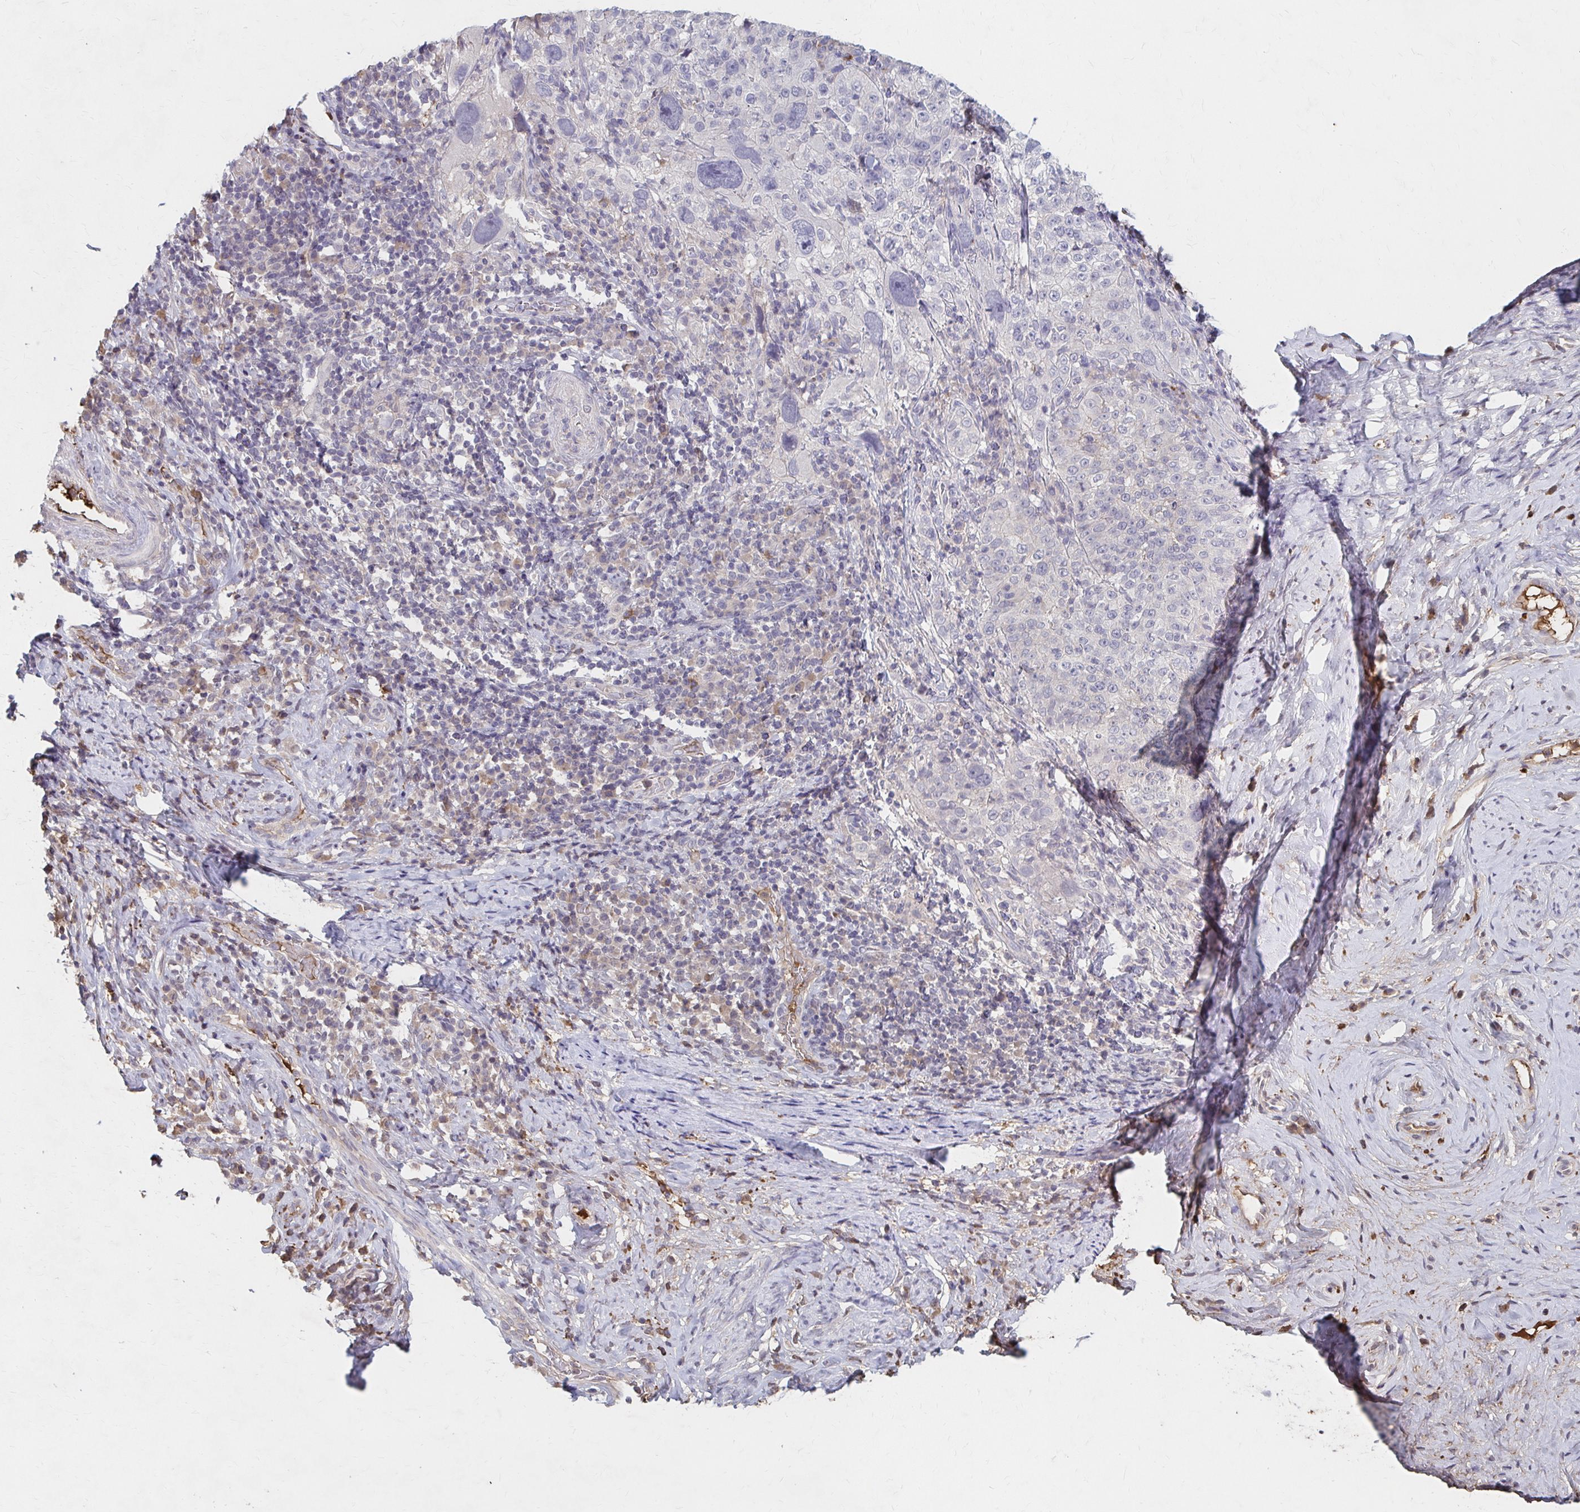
{"staining": {"intensity": "negative", "quantity": "none", "location": "none"}, "tissue": "cervical cancer", "cell_type": "Tumor cells", "image_type": "cancer", "snomed": [{"axis": "morphology", "description": "Squamous cell carcinoma, NOS"}, {"axis": "topography", "description": "Cervix"}], "caption": "An immunohistochemistry histopathology image of squamous cell carcinoma (cervical) is shown. There is no staining in tumor cells of squamous cell carcinoma (cervical).", "gene": "HMGCS2", "patient": {"sex": "female", "age": 75}}